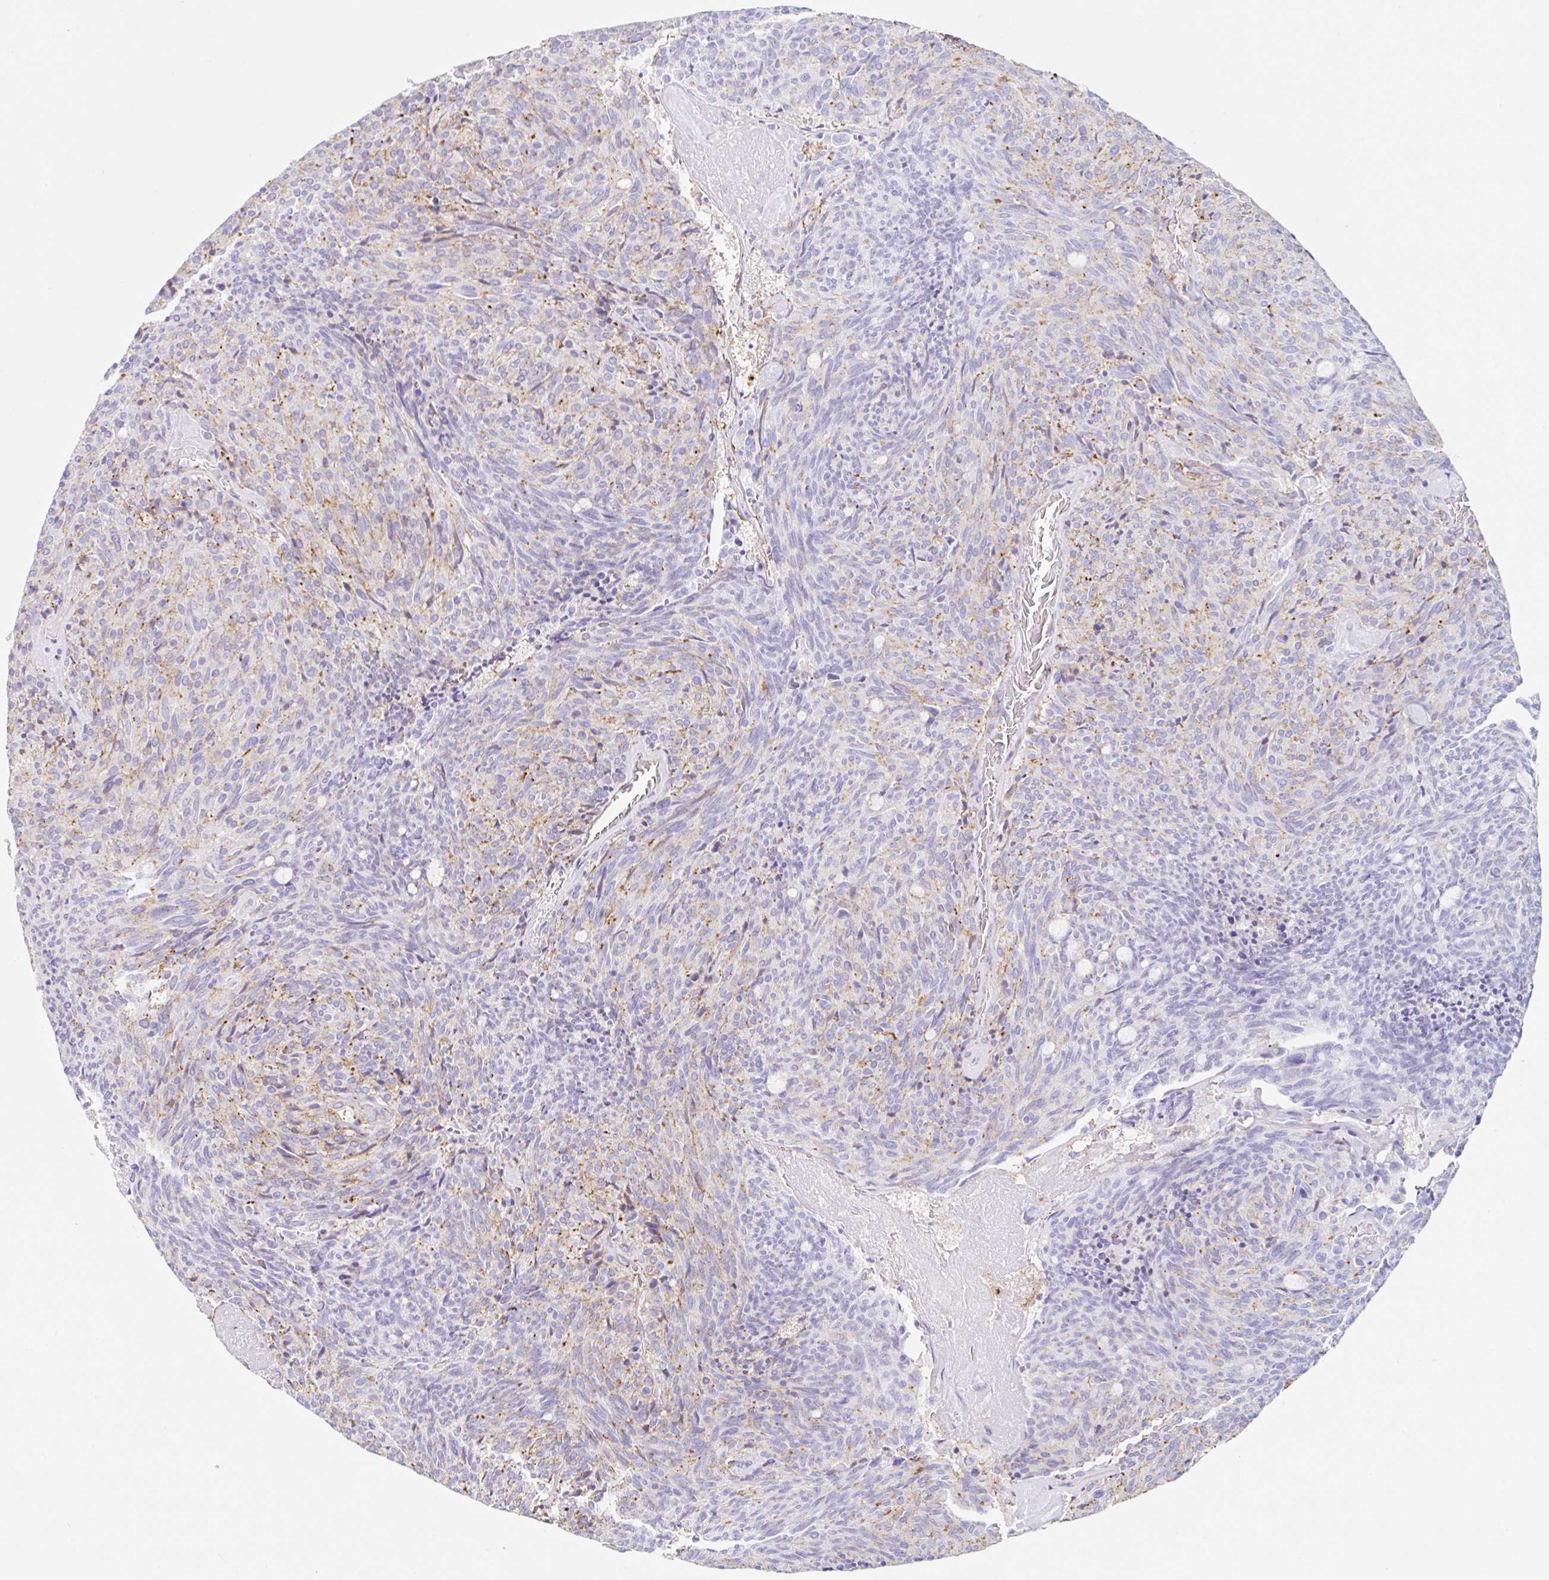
{"staining": {"intensity": "negative", "quantity": "none", "location": "none"}, "tissue": "carcinoid", "cell_type": "Tumor cells", "image_type": "cancer", "snomed": [{"axis": "morphology", "description": "Carcinoid, malignant, NOS"}, {"axis": "topography", "description": "Pancreas"}], "caption": "This is an immunohistochemistry photomicrograph of carcinoid (malignant). There is no expression in tumor cells.", "gene": "MTTP", "patient": {"sex": "female", "age": 54}}